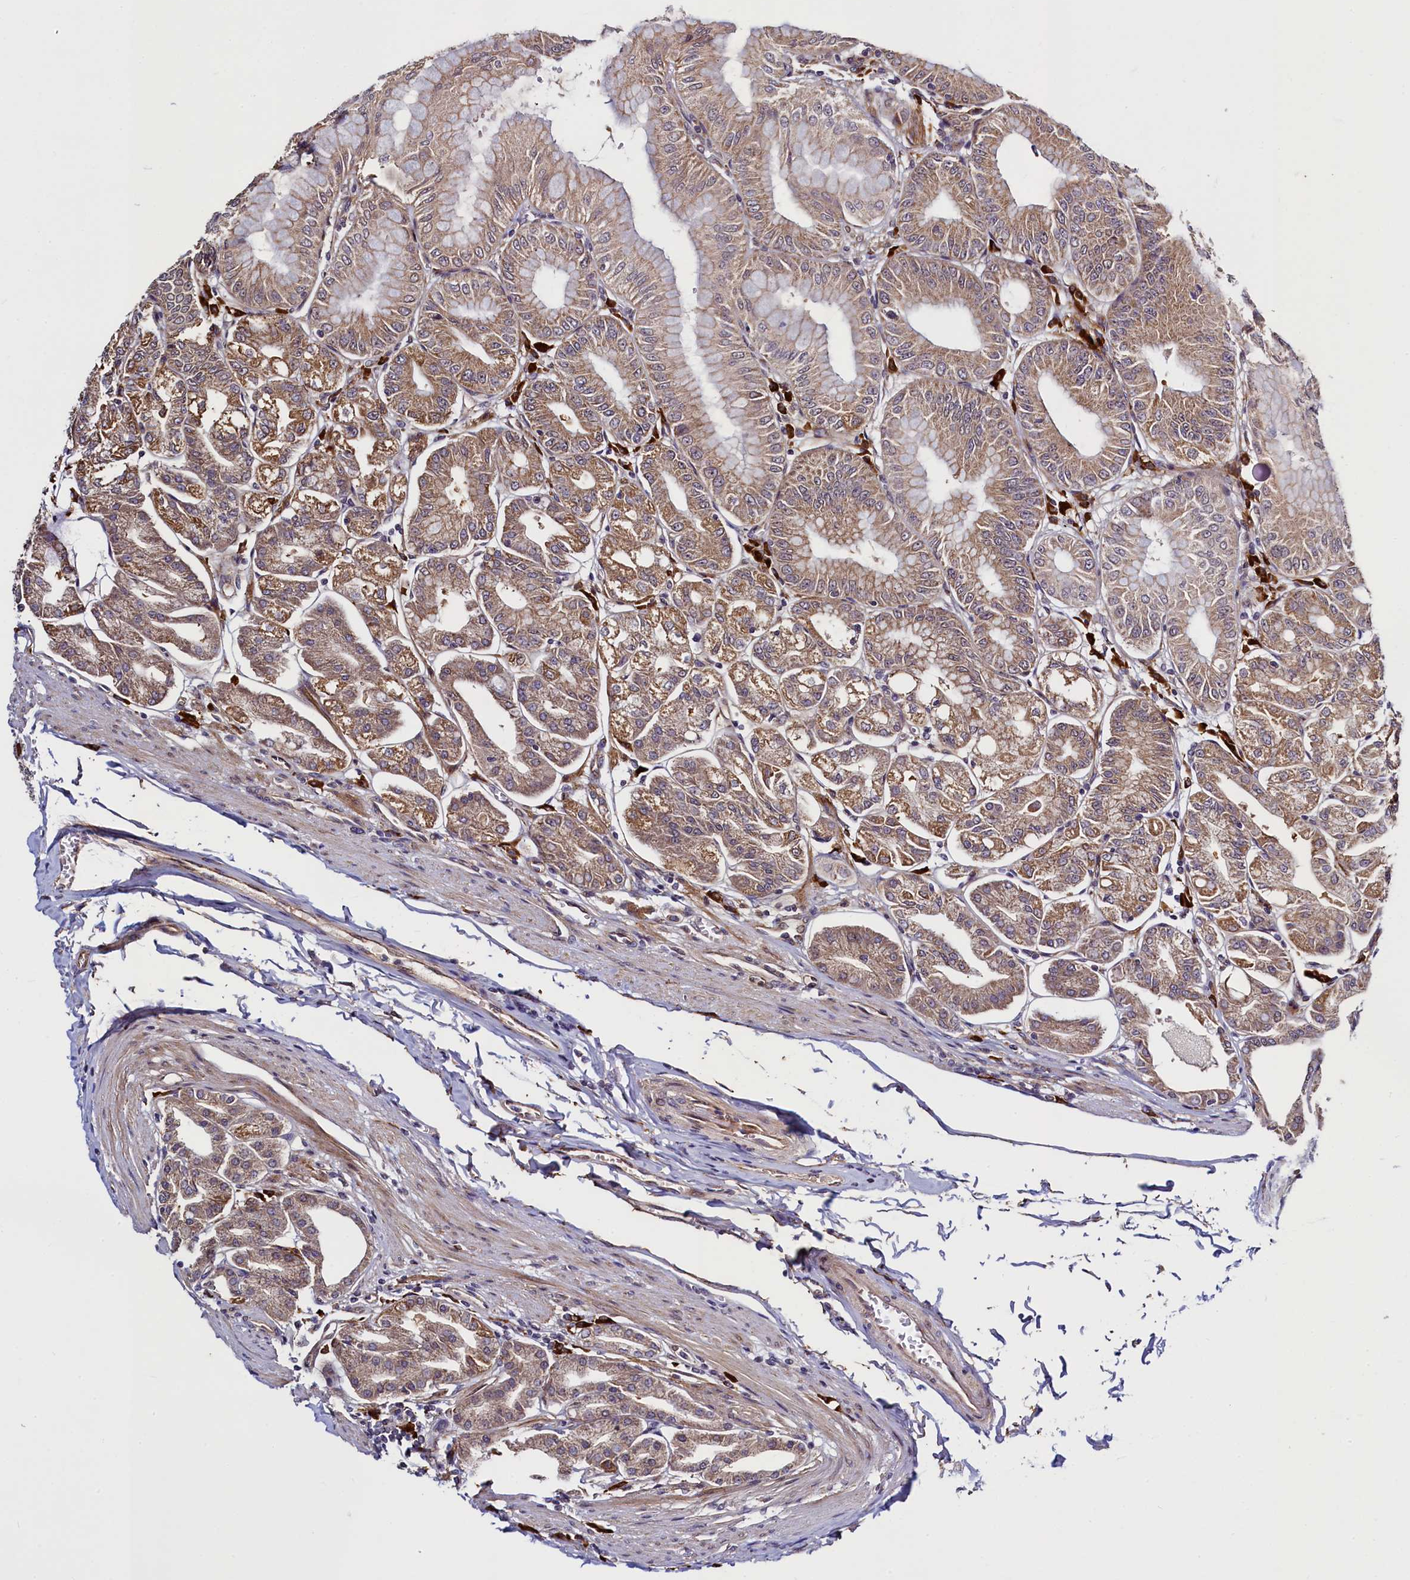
{"staining": {"intensity": "moderate", "quantity": ">75%", "location": "cytoplasmic/membranous"}, "tissue": "stomach", "cell_type": "Glandular cells", "image_type": "normal", "snomed": [{"axis": "morphology", "description": "Normal tissue, NOS"}, {"axis": "topography", "description": "Stomach, lower"}], "caption": "Protein staining of benign stomach displays moderate cytoplasmic/membranous expression in about >75% of glandular cells.", "gene": "RBFA", "patient": {"sex": "male", "age": 71}}